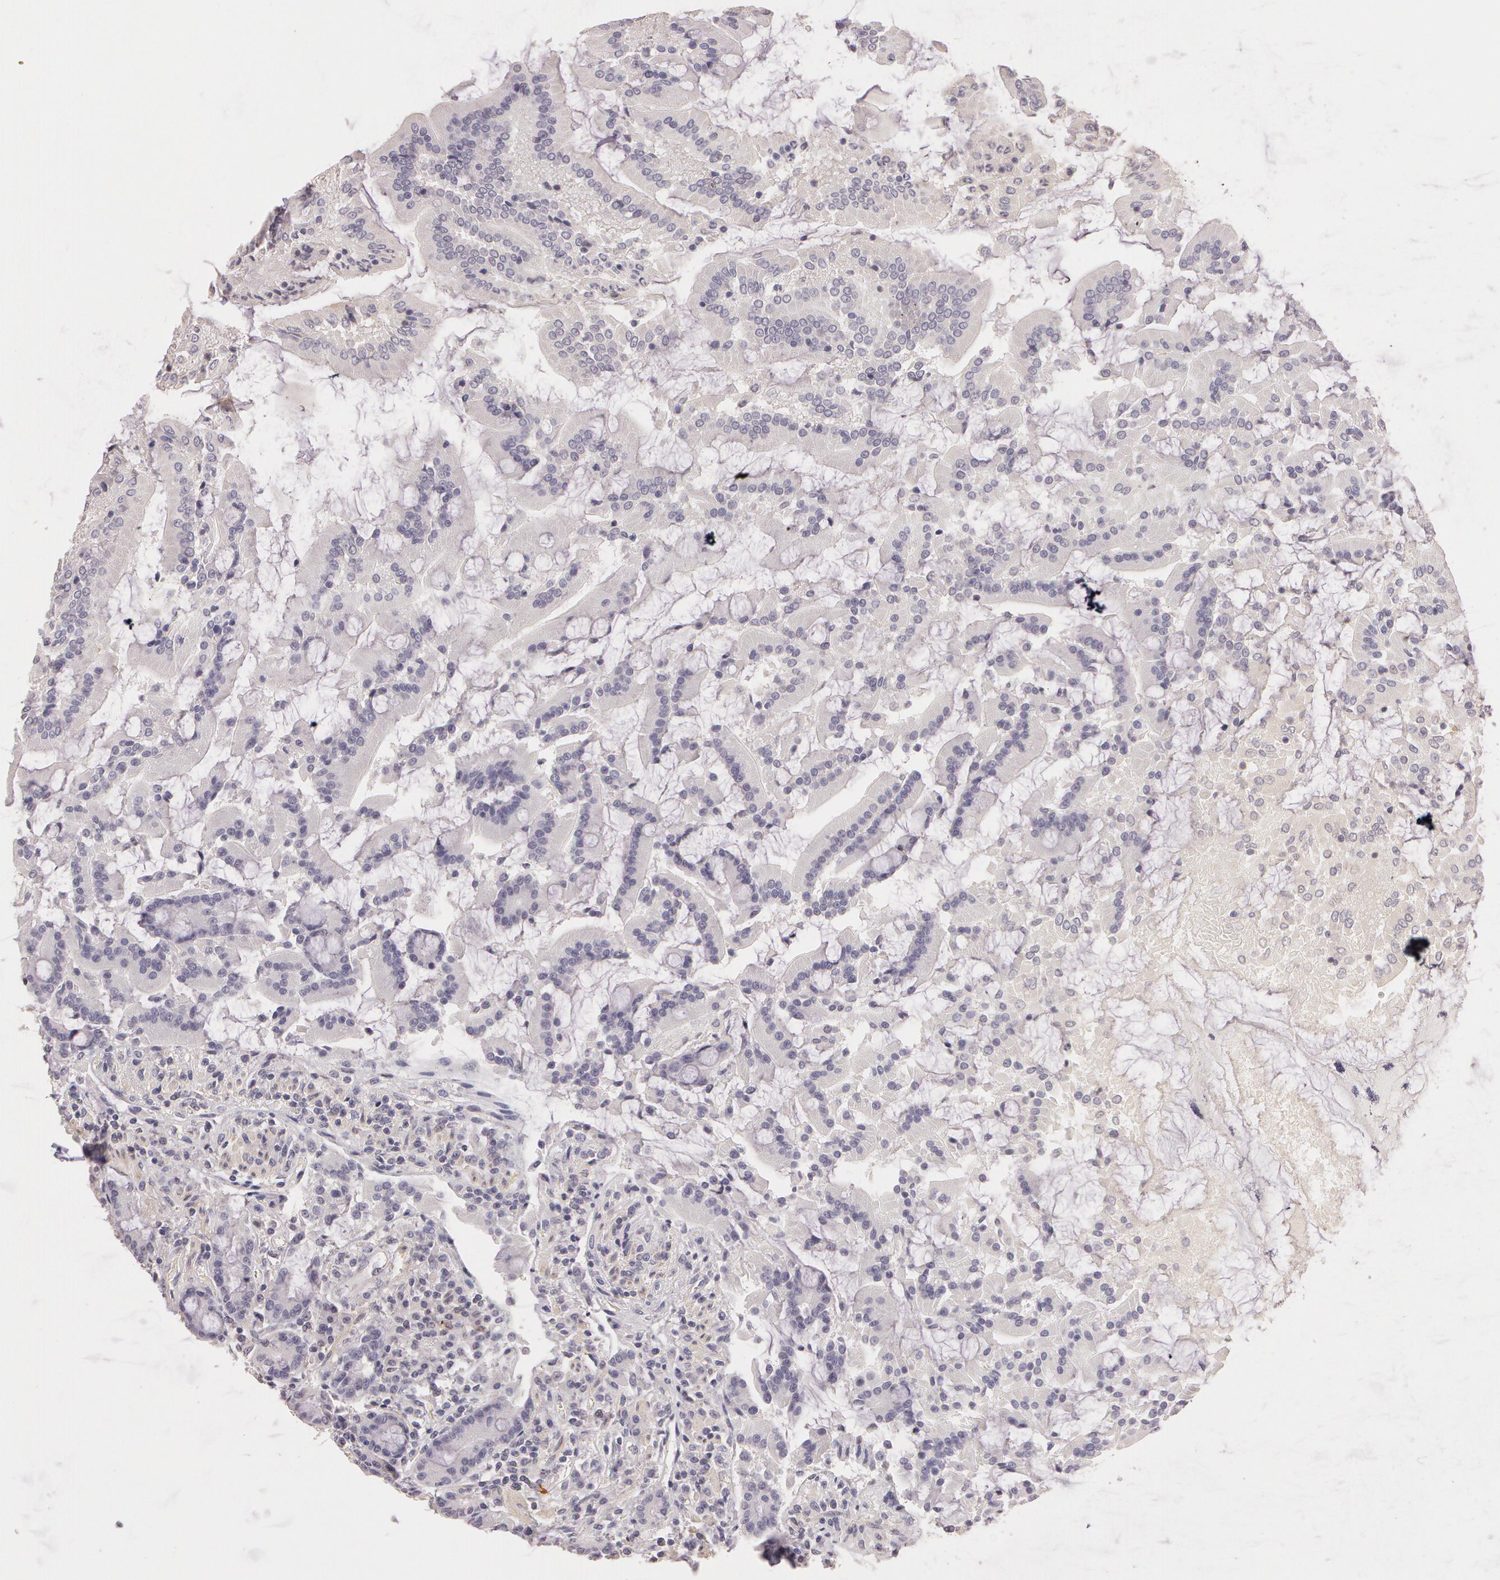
{"staining": {"intensity": "negative", "quantity": "none", "location": "none"}, "tissue": "duodenum", "cell_type": "Glandular cells", "image_type": "normal", "snomed": [{"axis": "morphology", "description": "Normal tissue, NOS"}, {"axis": "topography", "description": "Duodenum"}], "caption": "Duodenum stained for a protein using immunohistochemistry (IHC) displays no staining glandular cells.", "gene": "G2E3", "patient": {"sex": "female", "age": 64}}